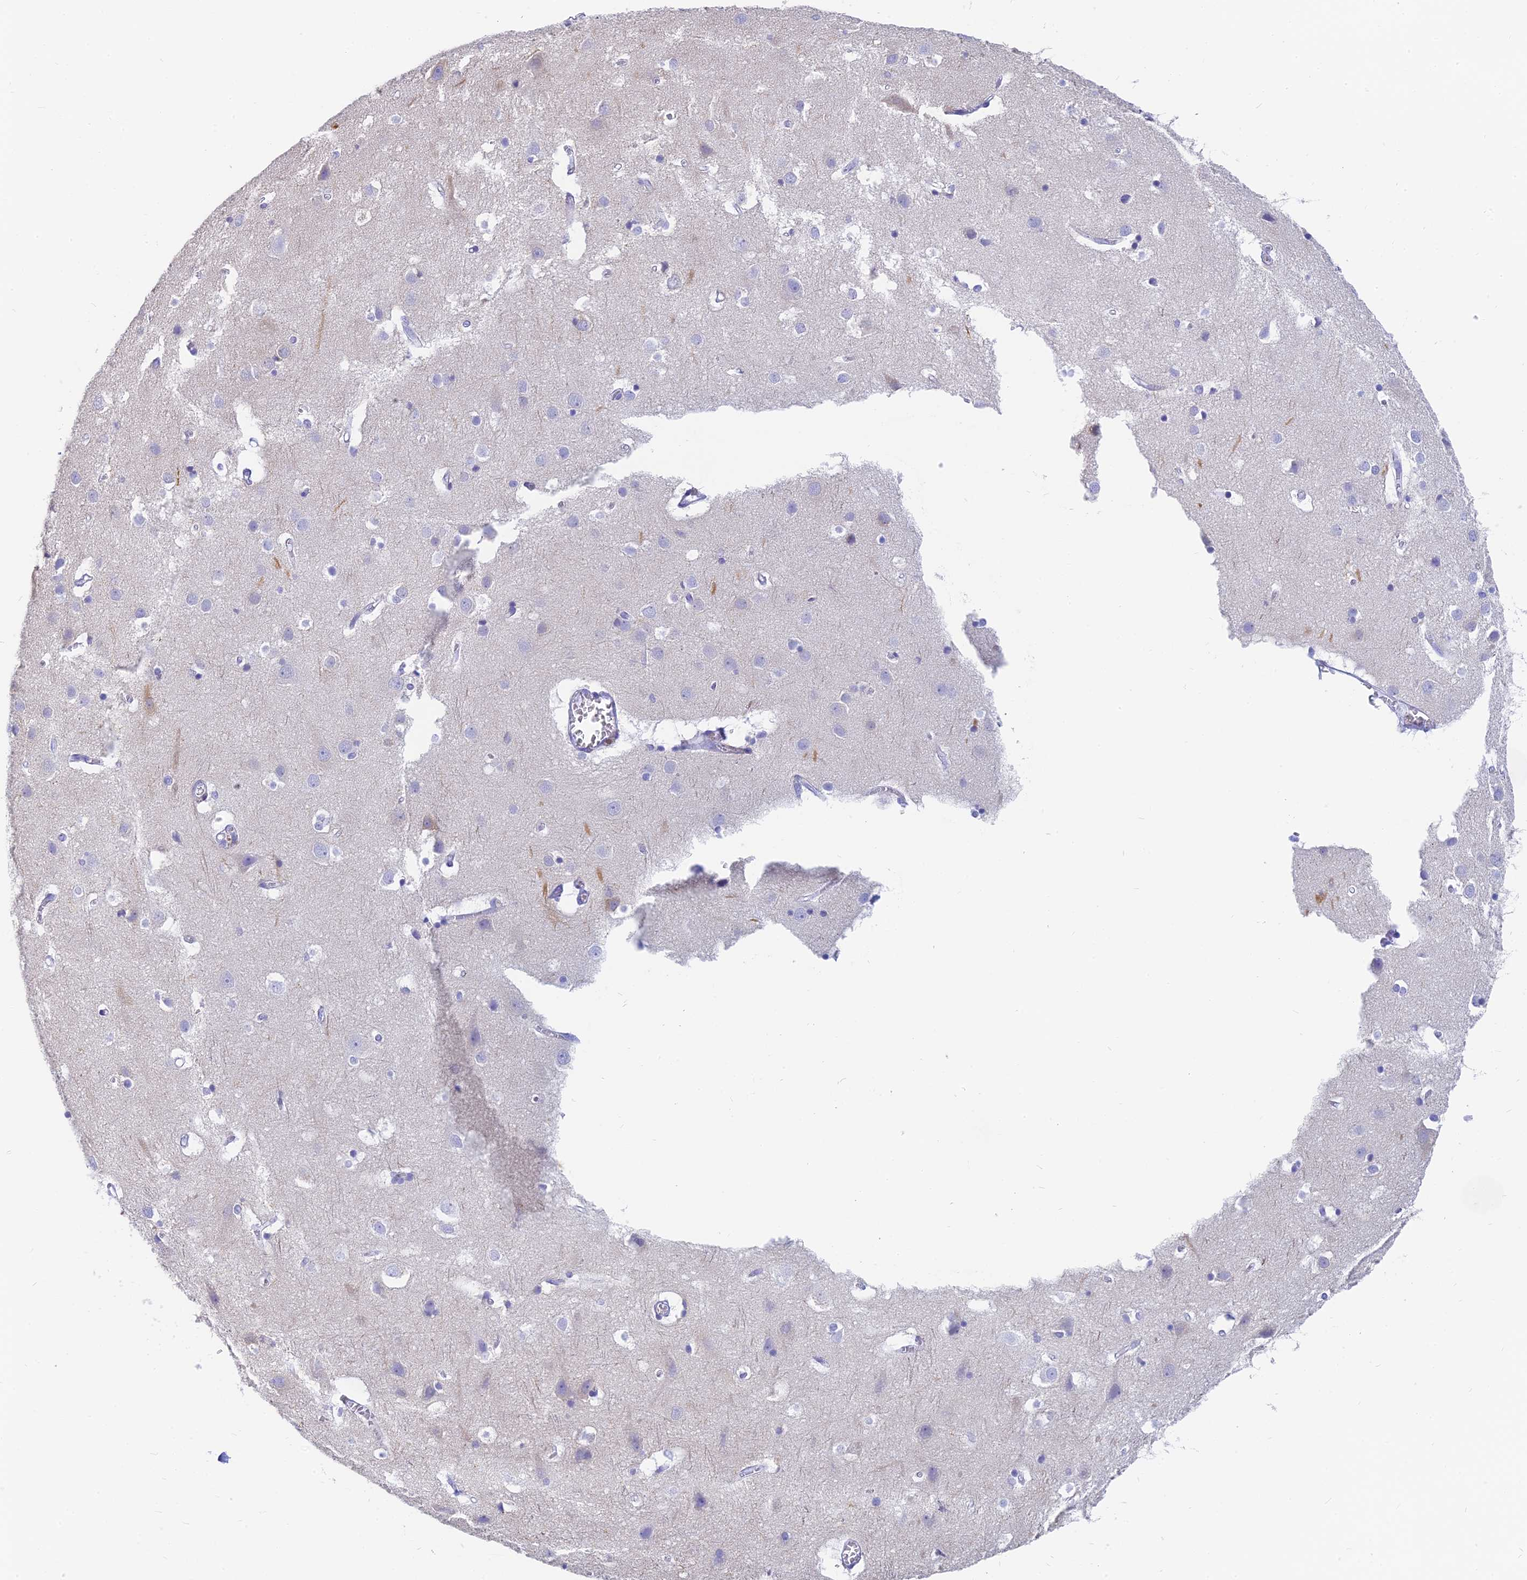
{"staining": {"intensity": "negative", "quantity": "none", "location": "none"}, "tissue": "cerebral cortex", "cell_type": "Endothelial cells", "image_type": "normal", "snomed": [{"axis": "morphology", "description": "Normal tissue, NOS"}, {"axis": "topography", "description": "Cerebral cortex"}], "caption": "This is an immunohistochemistry (IHC) photomicrograph of benign cerebral cortex. There is no staining in endothelial cells.", "gene": "SLC36A2", "patient": {"sex": "male", "age": 54}}